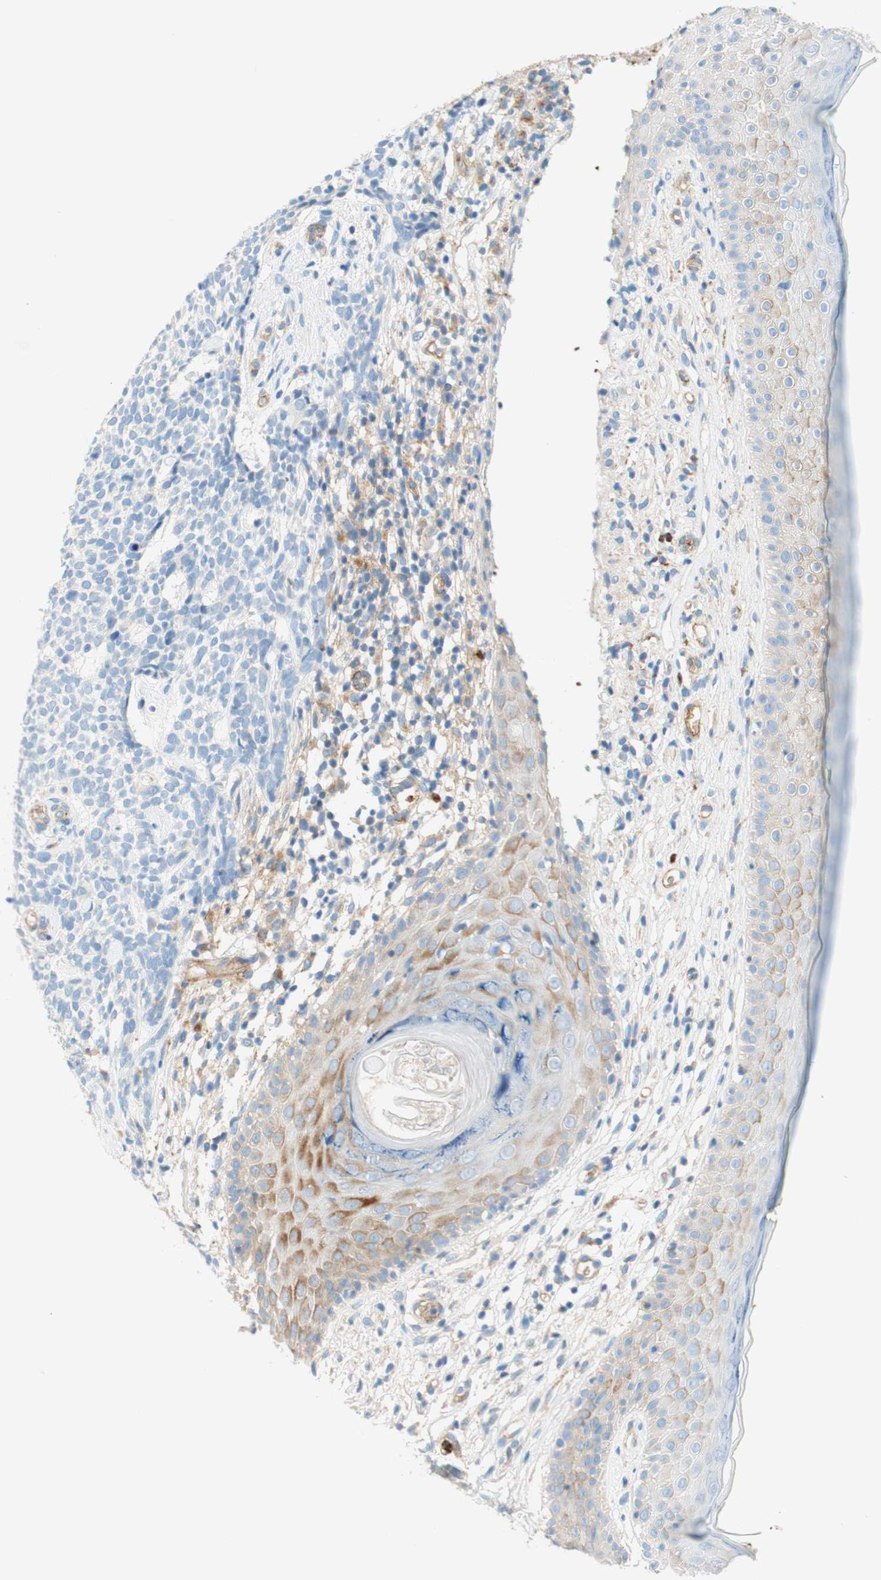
{"staining": {"intensity": "negative", "quantity": "none", "location": "none"}, "tissue": "skin cancer", "cell_type": "Tumor cells", "image_type": "cancer", "snomed": [{"axis": "morphology", "description": "Basal cell carcinoma"}, {"axis": "topography", "description": "Skin"}], "caption": "Basal cell carcinoma (skin) was stained to show a protein in brown. There is no significant positivity in tumor cells. The staining is performed using DAB (3,3'-diaminobenzidine) brown chromogen with nuclei counter-stained in using hematoxylin.", "gene": "STOM", "patient": {"sex": "female", "age": 84}}